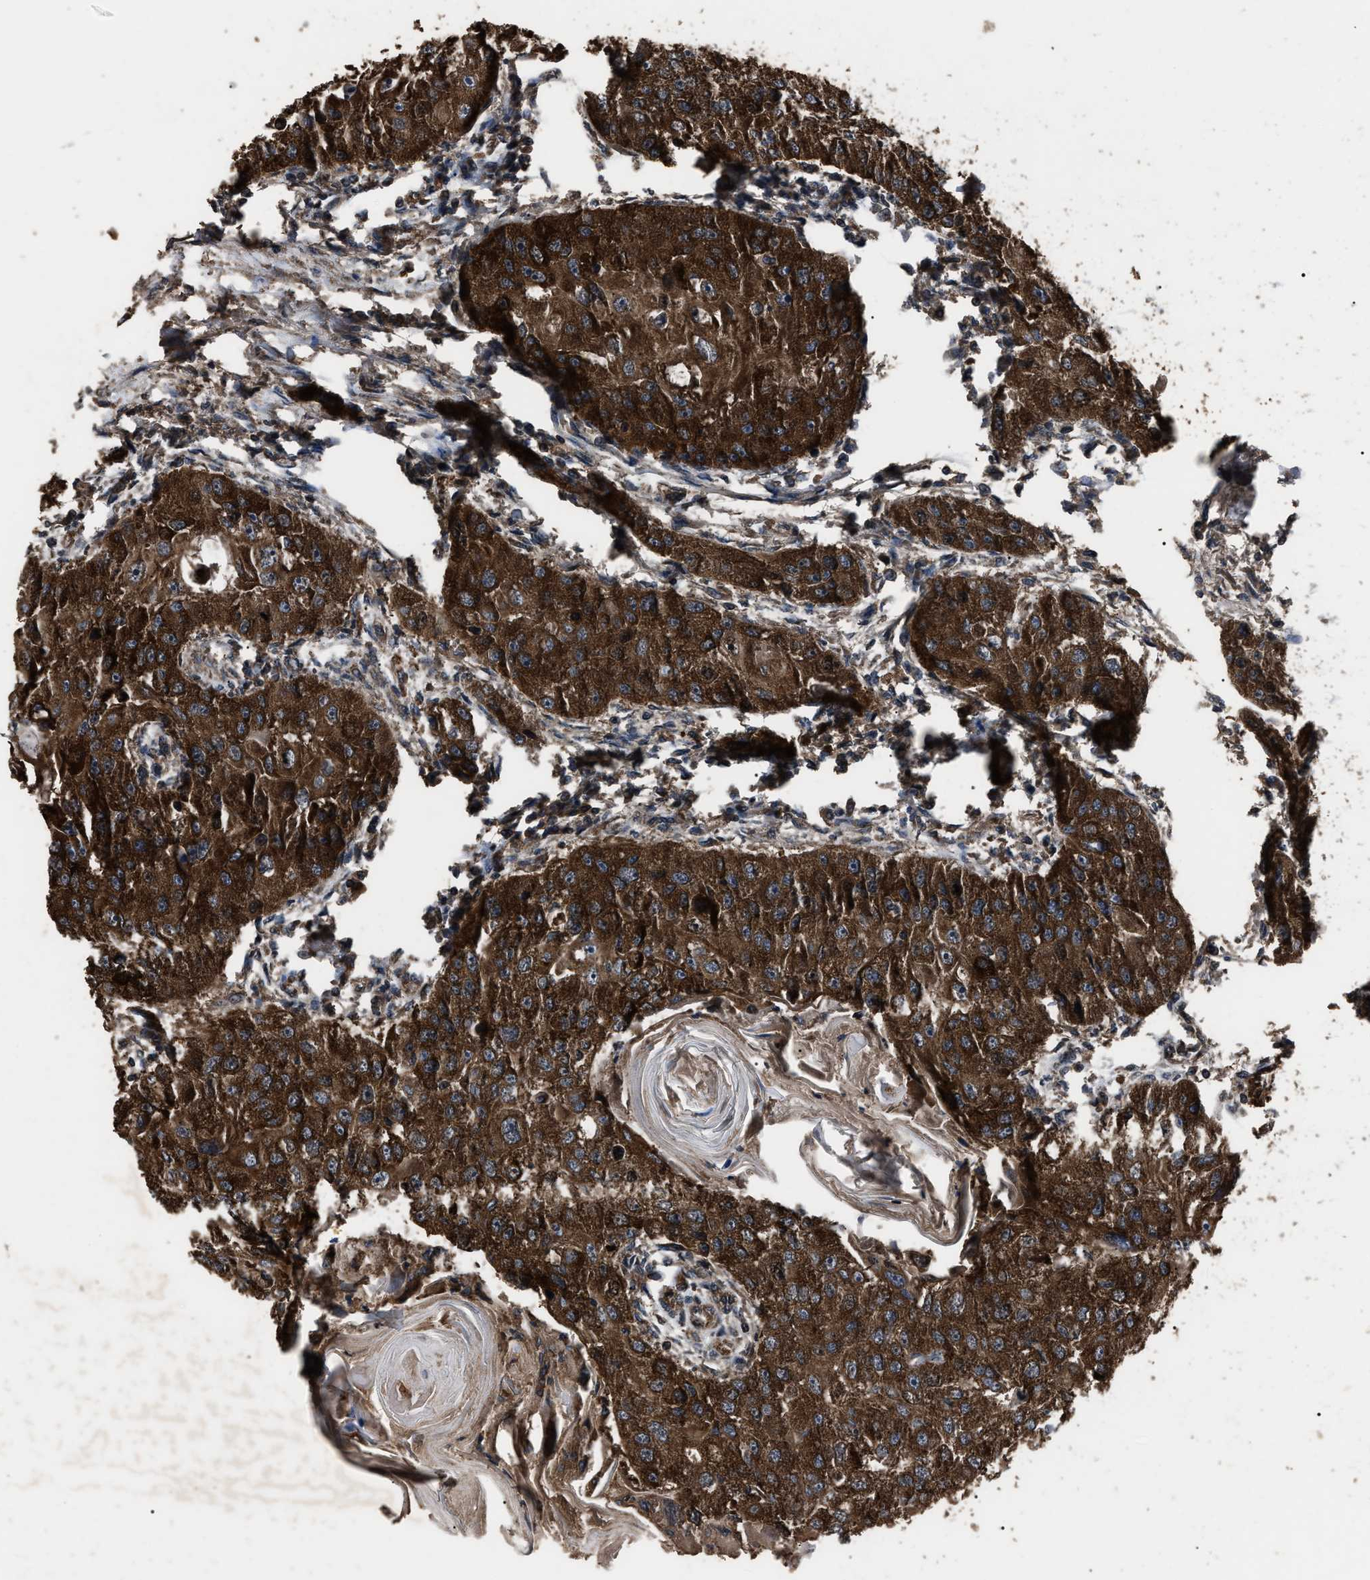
{"staining": {"intensity": "strong", "quantity": ">75%", "location": "cytoplasmic/membranous"}, "tissue": "head and neck cancer", "cell_type": "Tumor cells", "image_type": "cancer", "snomed": [{"axis": "morphology", "description": "Normal tissue, NOS"}, {"axis": "morphology", "description": "Squamous cell carcinoma, NOS"}, {"axis": "topography", "description": "Skeletal muscle"}, {"axis": "topography", "description": "Head-Neck"}], "caption": "Immunohistochemistry (IHC) of squamous cell carcinoma (head and neck) reveals high levels of strong cytoplasmic/membranous expression in approximately >75% of tumor cells.", "gene": "RNF216", "patient": {"sex": "male", "age": 51}}